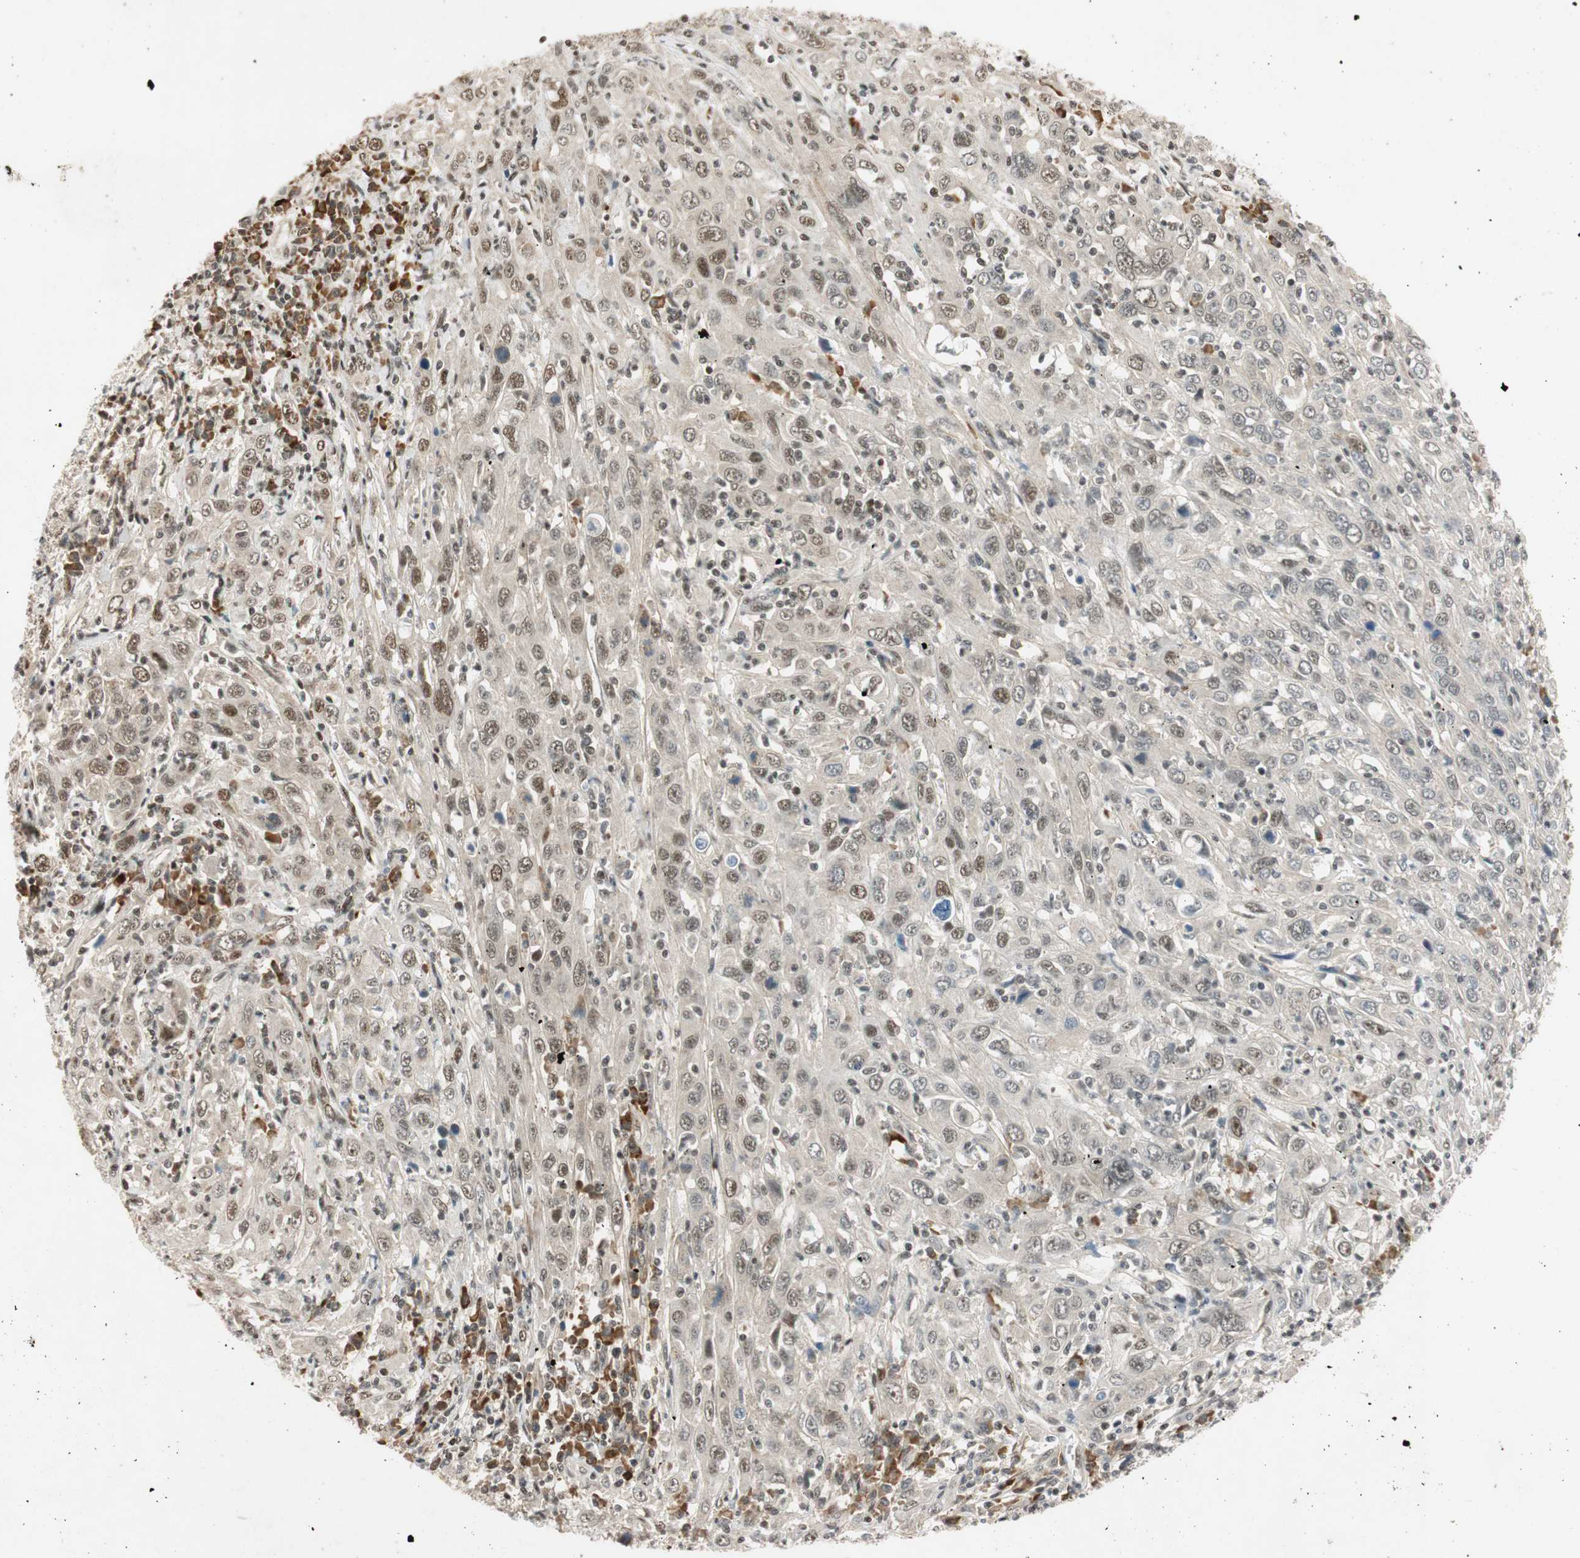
{"staining": {"intensity": "weak", "quantity": ">75%", "location": "nuclear"}, "tissue": "cervical cancer", "cell_type": "Tumor cells", "image_type": "cancer", "snomed": [{"axis": "morphology", "description": "Squamous cell carcinoma, NOS"}, {"axis": "topography", "description": "Cervix"}], "caption": "IHC staining of cervical cancer (squamous cell carcinoma), which demonstrates low levels of weak nuclear positivity in about >75% of tumor cells indicating weak nuclear protein positivity. The staining was performed using DAB (brown) for protein detection and nuclei were counterstained in hematoxylin (blue).", "gene": "NCBP3", "patient": {"sex": "female", "age": 46}}